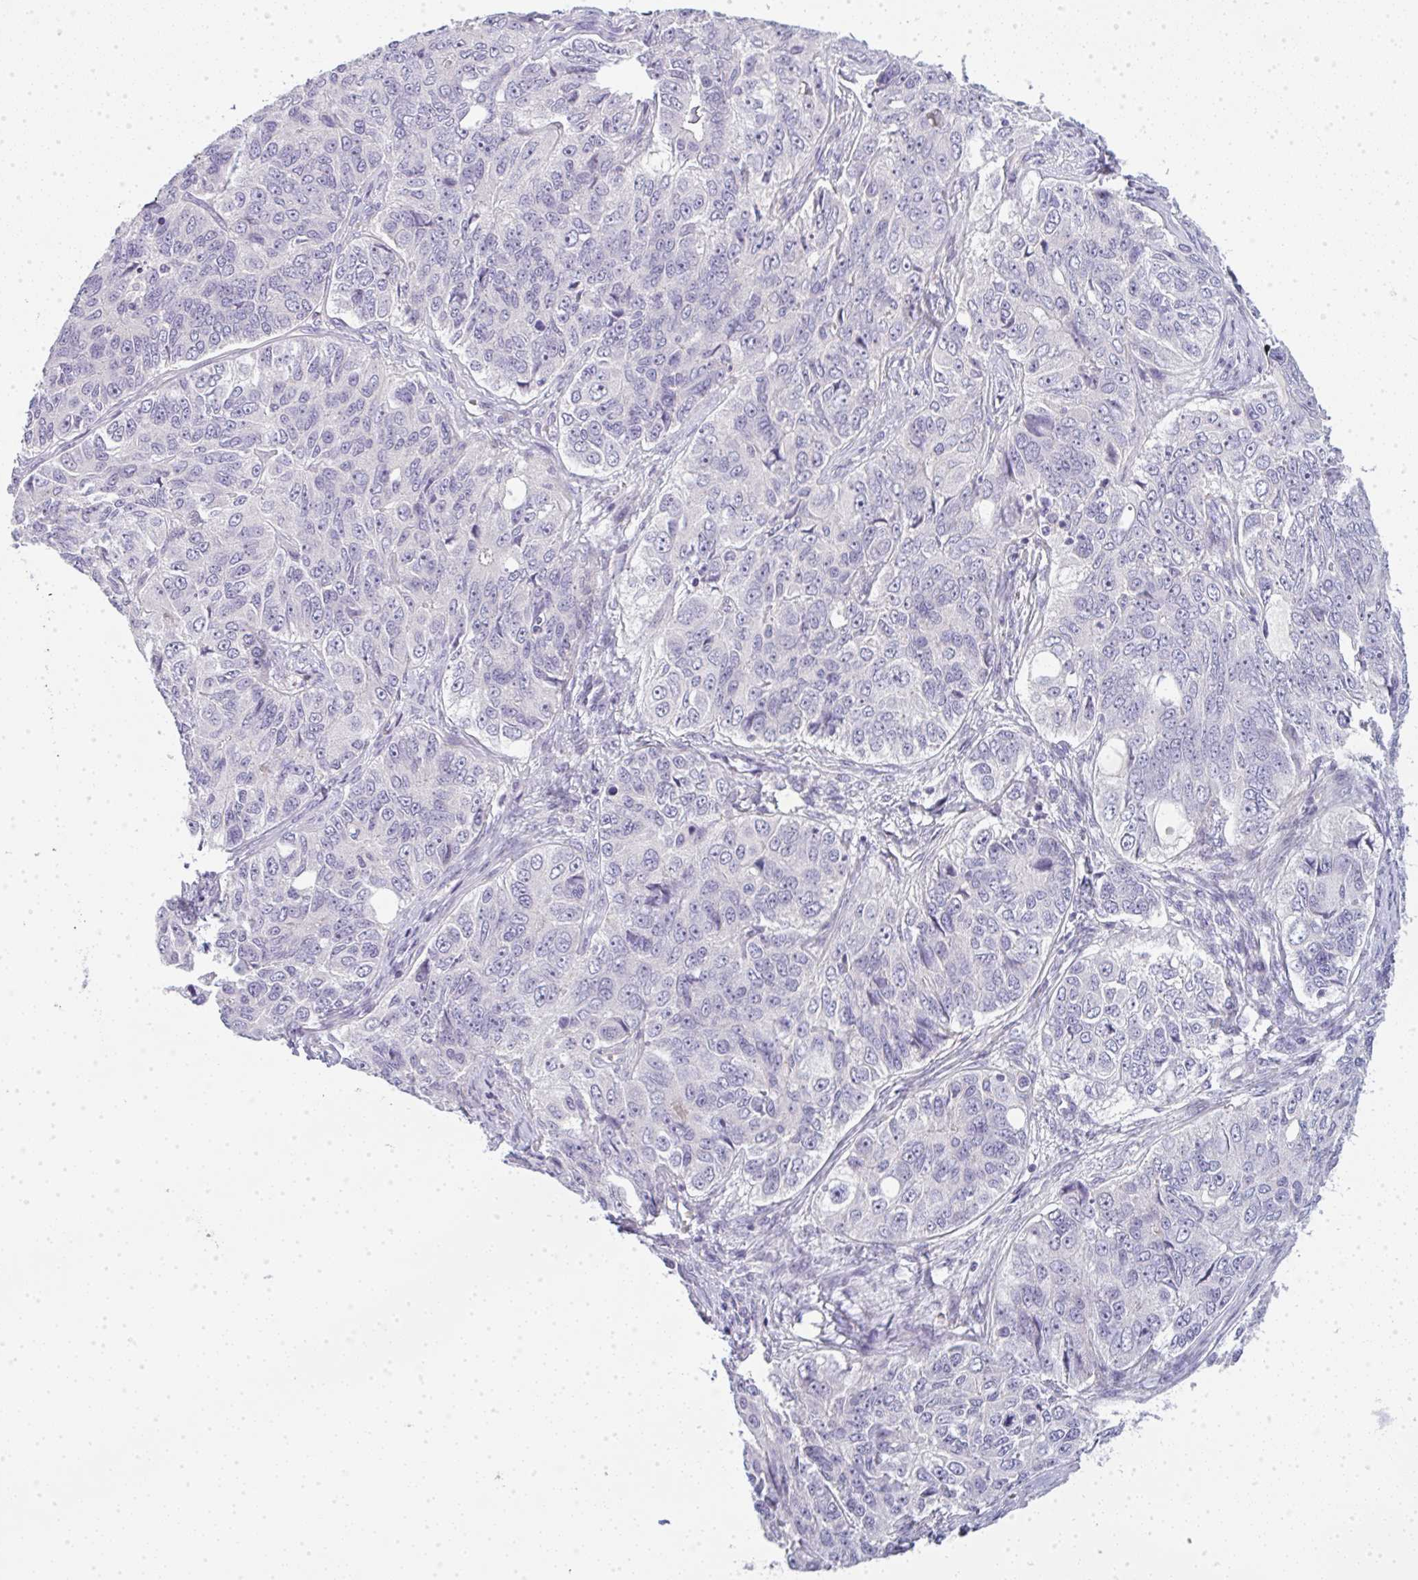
{"staining": {"intensity": "negative", "quantity": "none", "location": "none"}, "tissue": "ovarian cancer", "cell_type": "Tumor cells", "image_type": "cancer", "snomed": [{"axis": "morphology", "description": "Carcinoma, endometroid"}, {"axis": "topography", "description": "Ovary"}], "caption": "Immunohistochemistry of endometroid carcinoma (ovarian) reveals no positivity in tumor cells.", "gene": "LPAR4", "patient": {"sex": "female", "age": 51}}